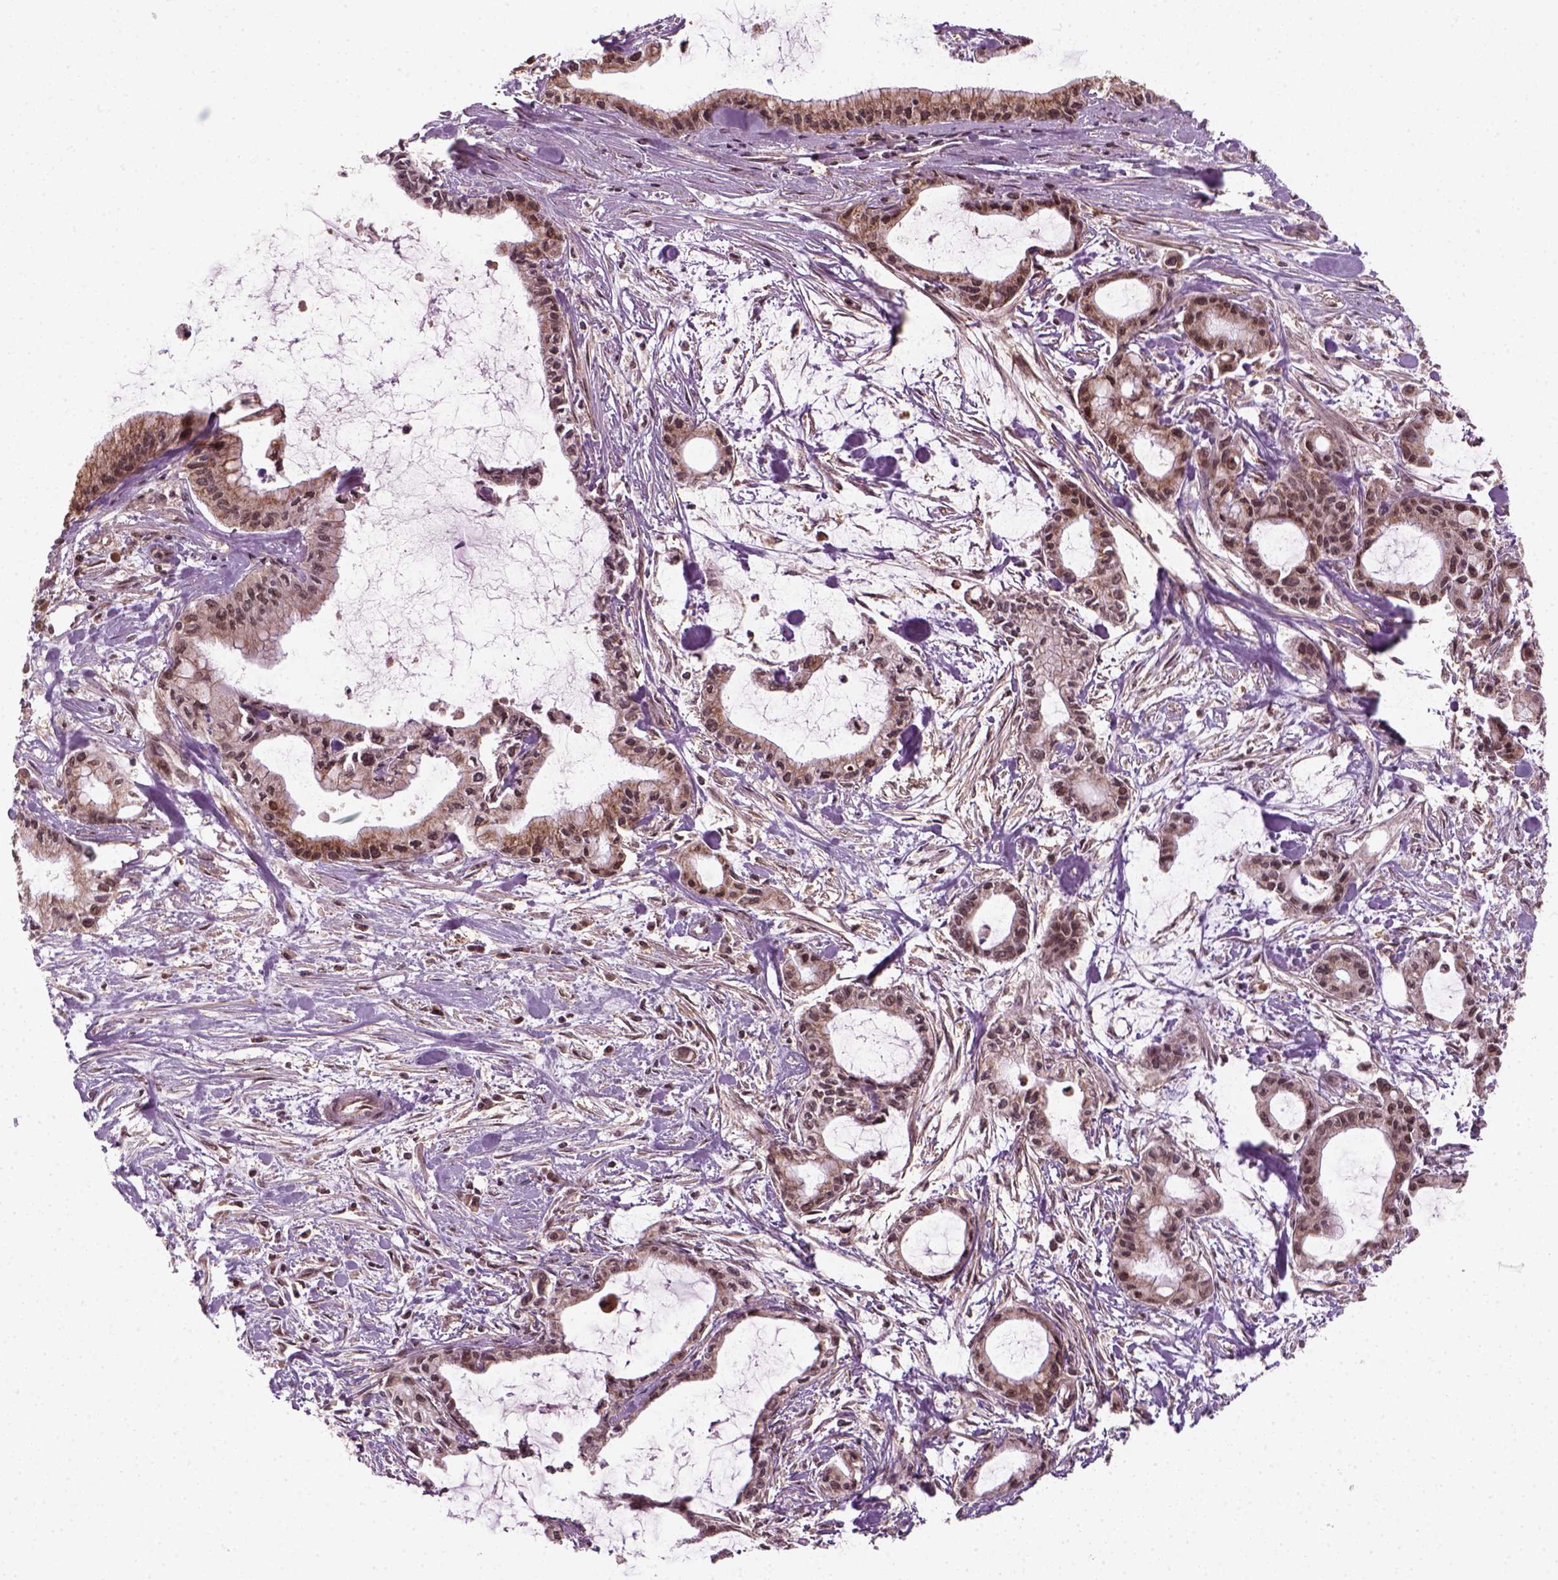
{"staining": {"intensity": "weak", "quantity": ">75%", "location": "cytoplasmic/membranous,nuclear"}, "tissue": "pancreatic cancer", "cell_type": "Tumor cells", "image_type": "cancer", "snomed": [{"axis": "morphology", "description": "Adenocarcinoma, NOS"}, {"axis": "topography", "description": "Pancreas"}], "caption": "The micrograph shows immunohistochemical staining of pancreatic cancer (adenocarcinoma). There is weak cytoplasmic/membranous and nuclear positivity is identified in approximately >75% of tumor cells.", "gene": "NUDT9", "patient": {"sex": "male", "age": 48}}